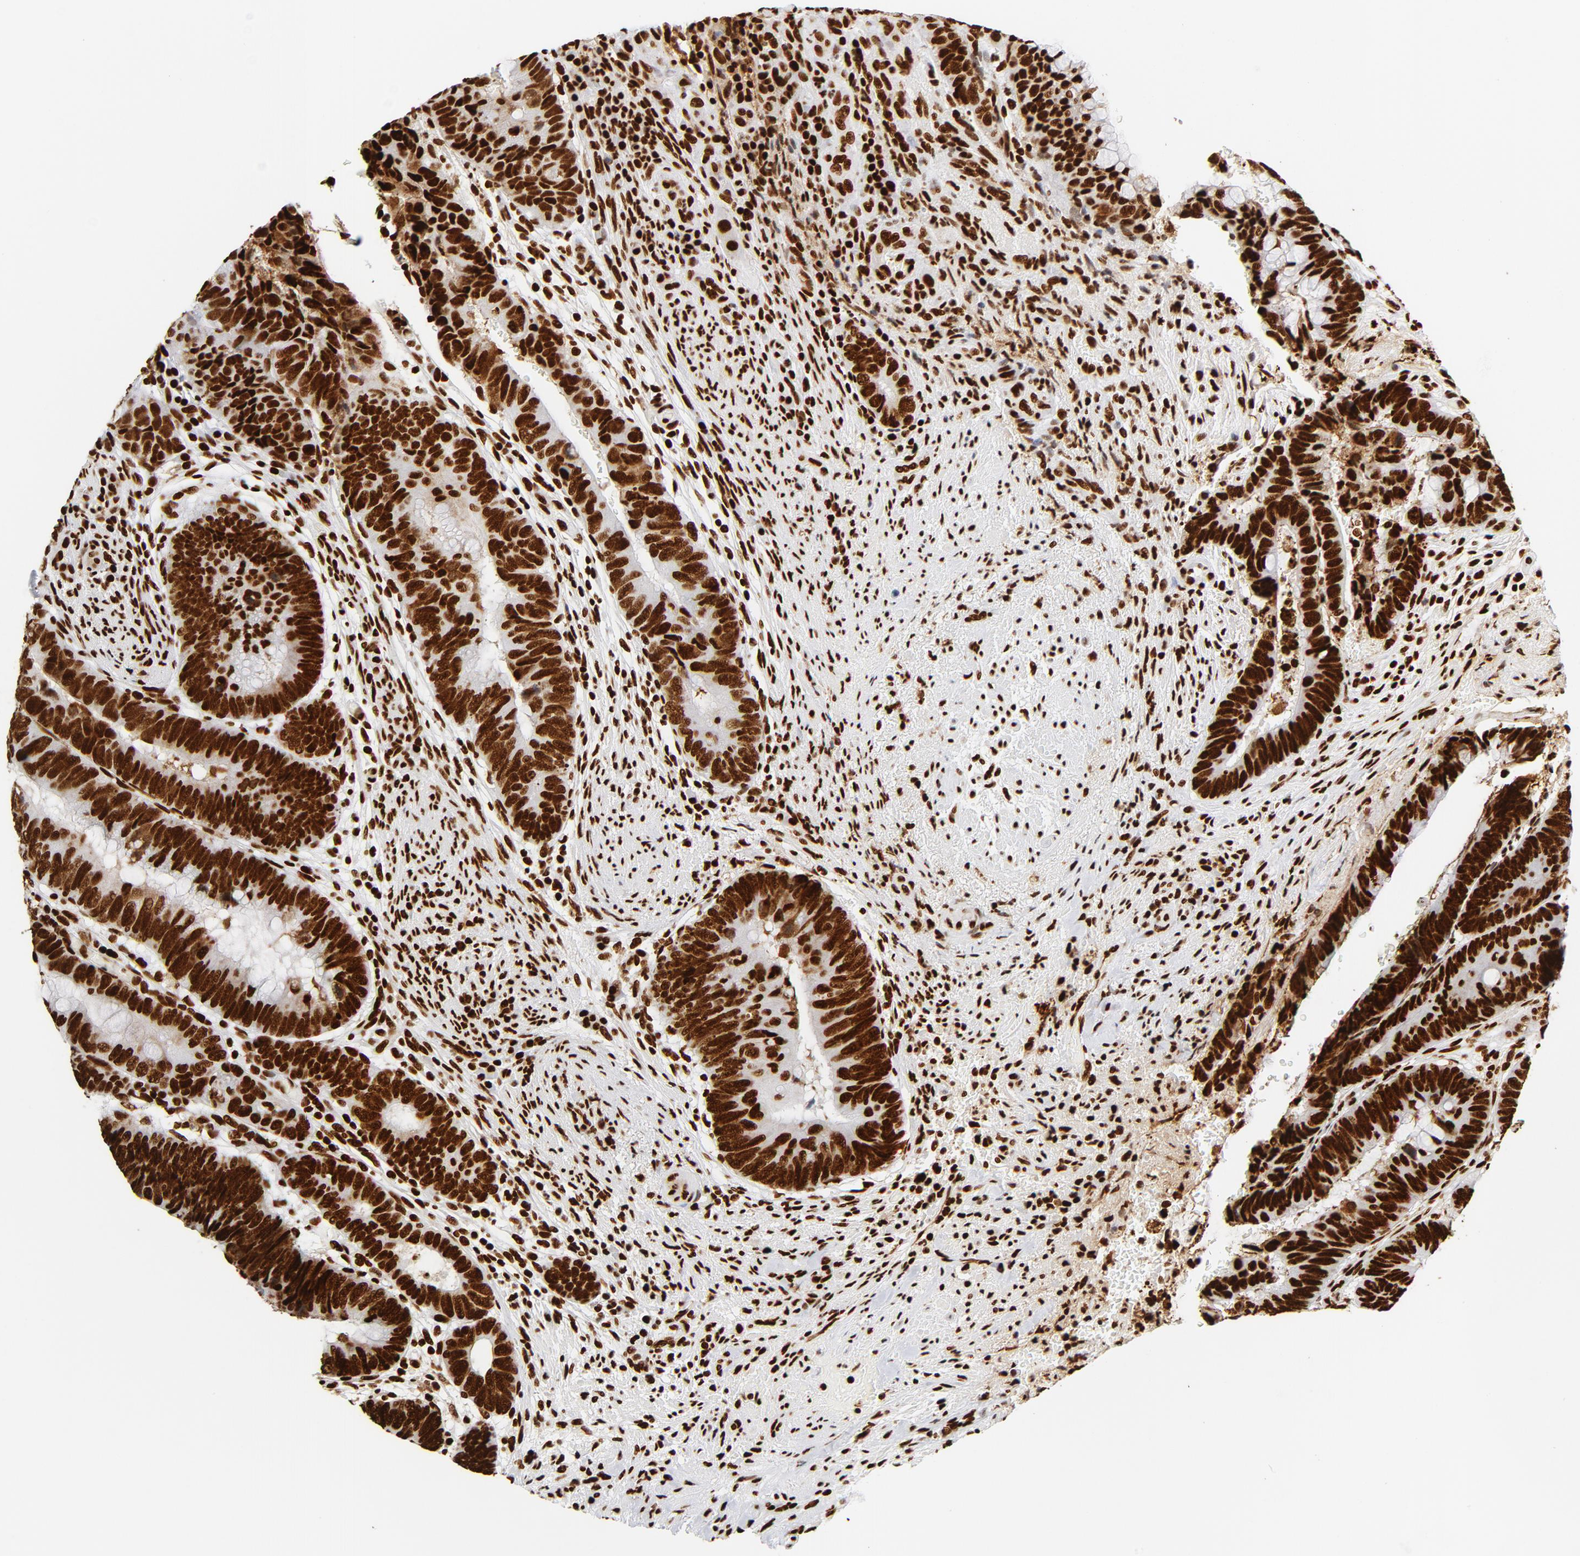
{"staining": {"intensity": "strong", "quantity": ">75%", "location": "nuclear"}, "tissue": "colorectal cancer", "cell_type": "Tumor cells", "image_type": "cancer", "snomed": [{"axis": "morphology", "description": "Normal tissue, NOS"}, {"axis": "morphology", "description": "Adenocarcinoma, NOS"}, {"axis": "topography", "description": "Rectum"}], "caption": "Immunohistochemical staining of colorectal cancer demonstrates high levels of strong nuclear staining in approximately >75% of tumor cells.", "gene": "XRCC6", "patient": {"sex": "male", "age": 92}}